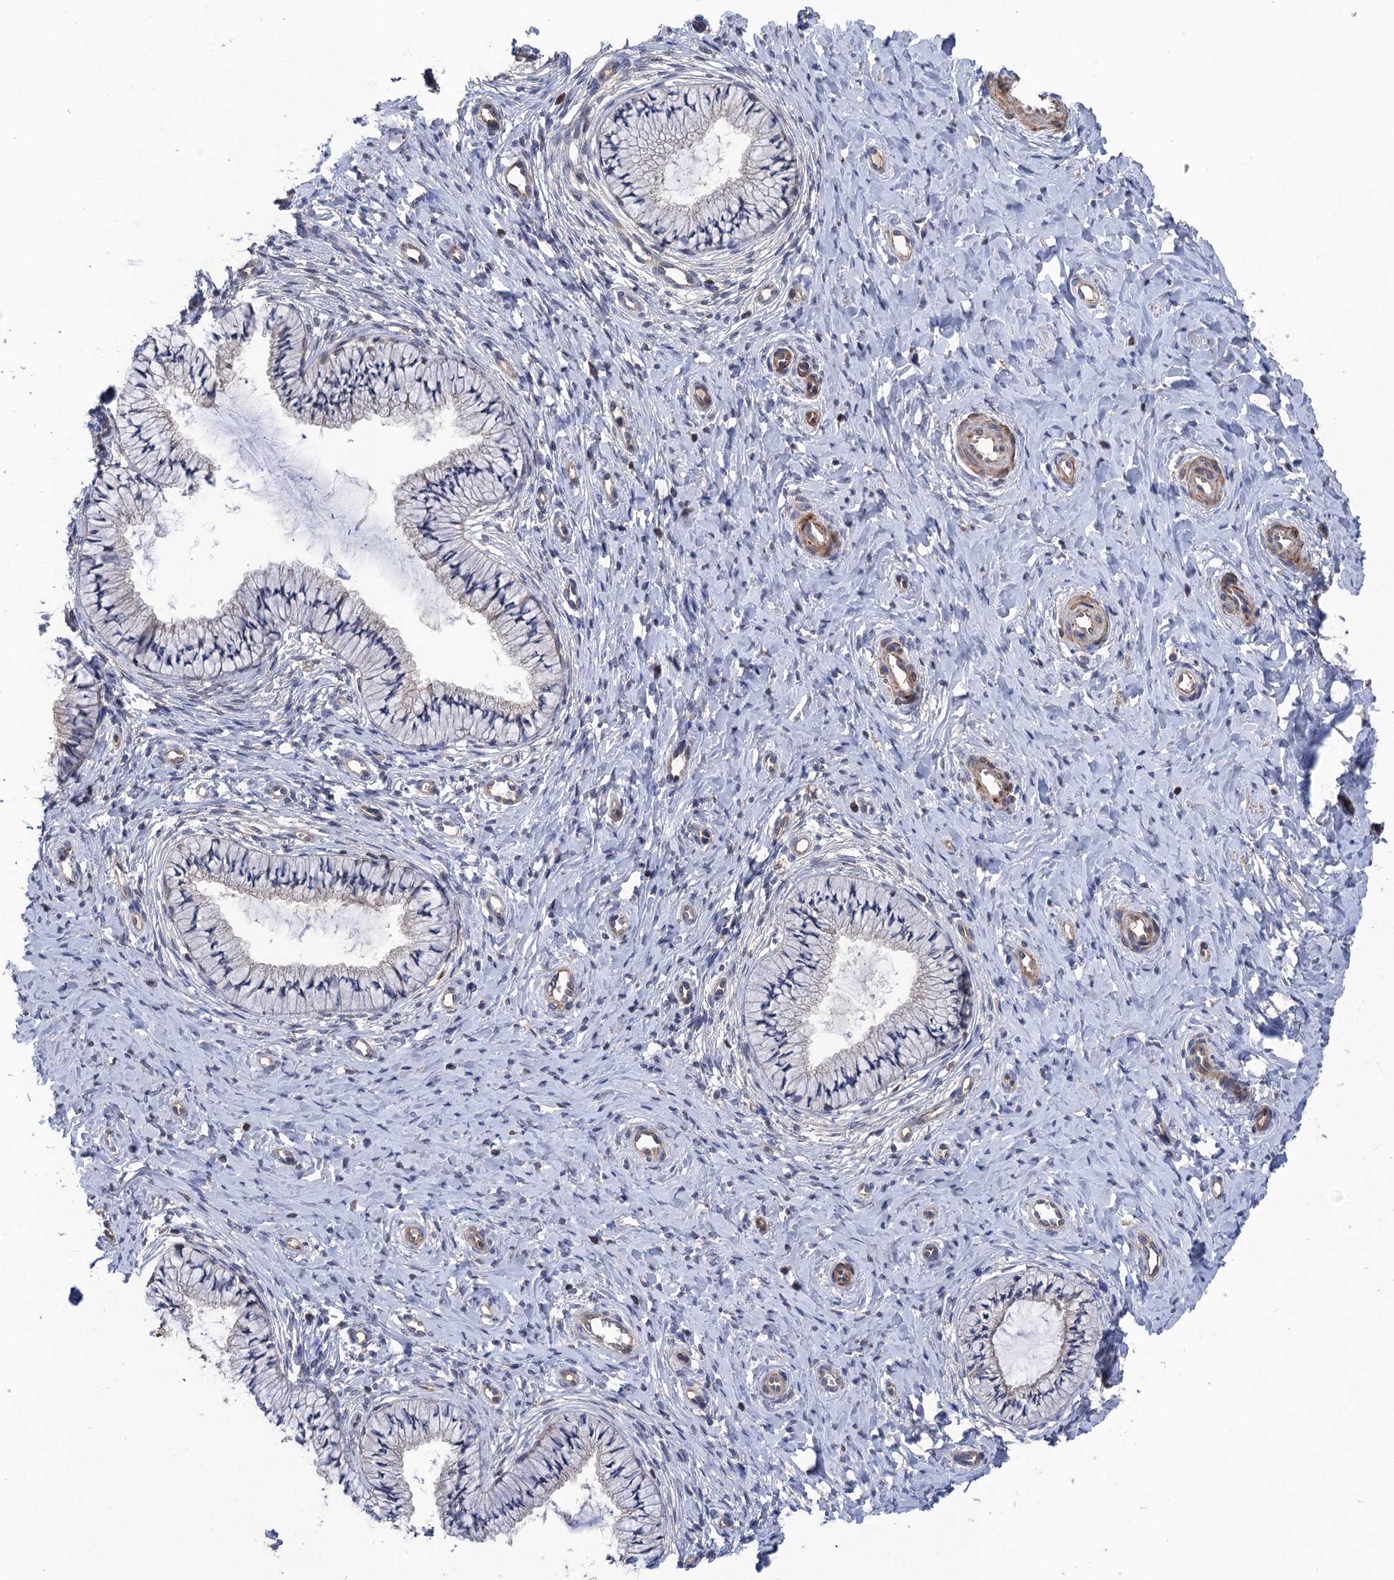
{"staining": {"intensity": "weak", "quantity": "<25%", "location": "cytoplasmic/membranous"}, "tissue": "cervix", "cell_type": "Glandular cells", "image_type": "normal", "snomed": [{"axis": "morphology", "description": "Normal tissue, NOS"}, {"axis": "topography", "description": "Cervix"}], "caption": "High power microscopy photomicrograph of an immunohistochemistry (IHC) histopathology image of normal cervix, revealing no significant expression in glandular cells.", "gene": "DGKA", "patient": {"sex": "female", "age": 36}}